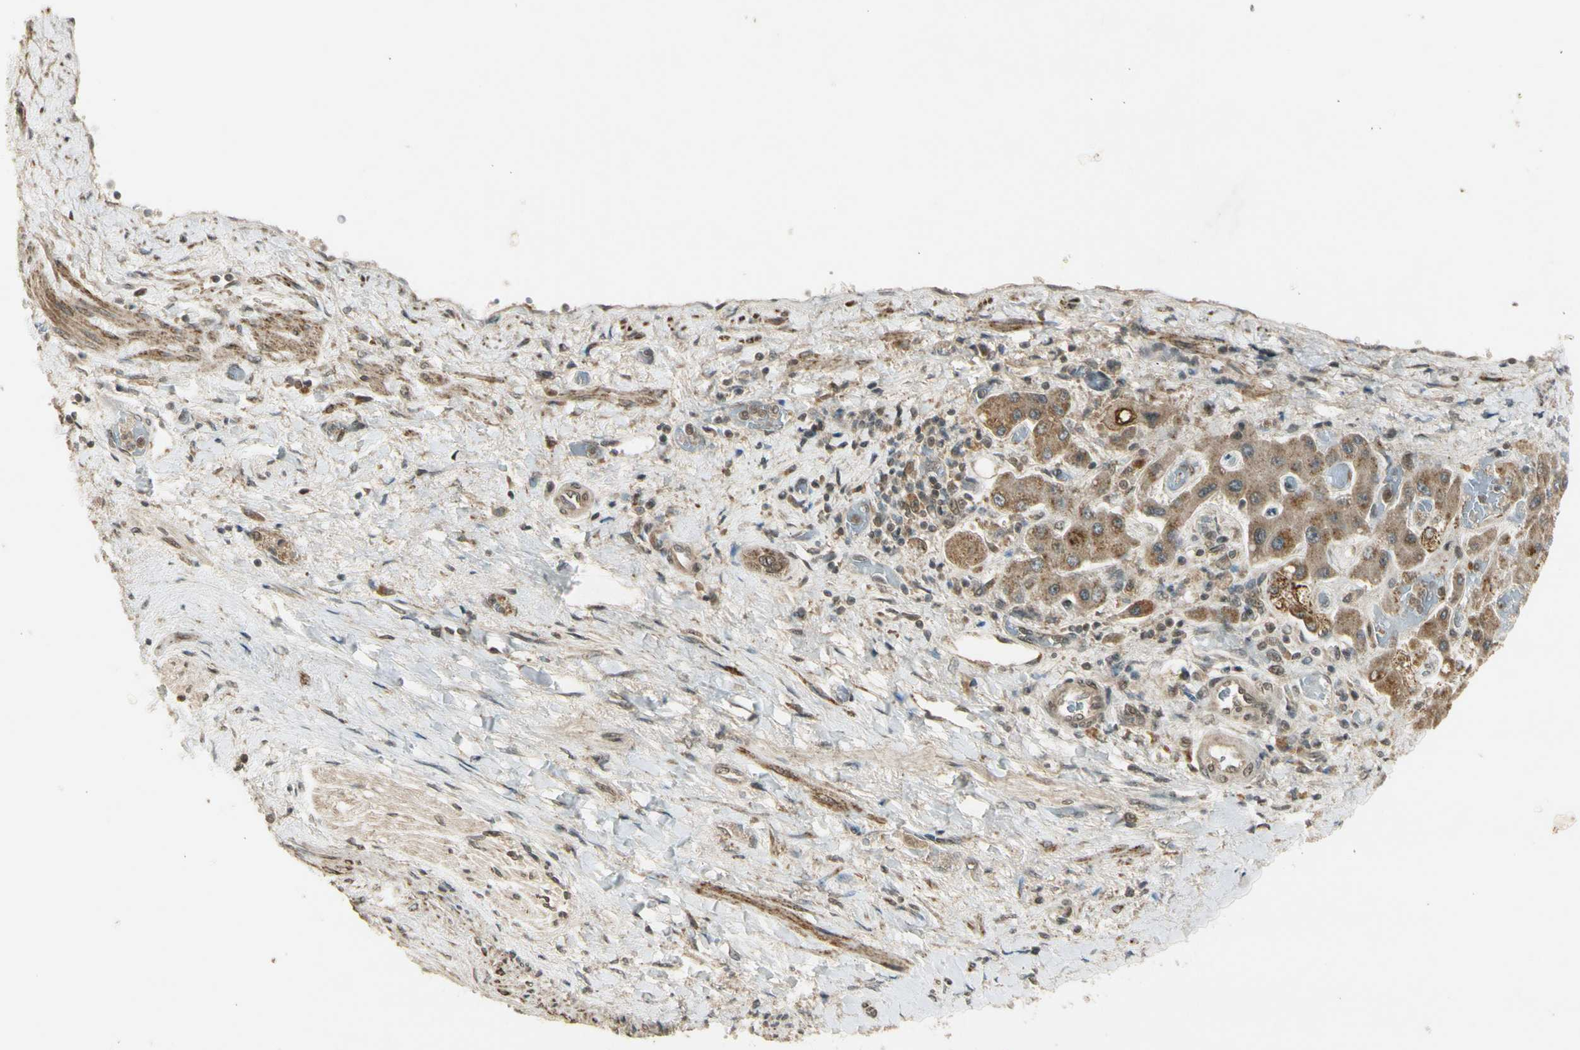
{"staining": {"intensity": "weak", "quantity": ">75%", "location": "cytoplasmic/membranous"}, "tissue": "liver cancer", "cell_type": "Tumor cells", "image_type": "cancer", "snomed": [{"axis": "morphology", "description": "Cholangiocarcinoma"}, {"axis": "topography", "description": "Liver"}], "caption": "High-power microscopy captured an IHC photomicrograph of cholangiocarcinoma (liver), revealing weak cytoplasmic/membranous staining in approximately >75% of tumor cells.", "gene": "ZNF135", "patient": {"sex": "male", "age": 50}}